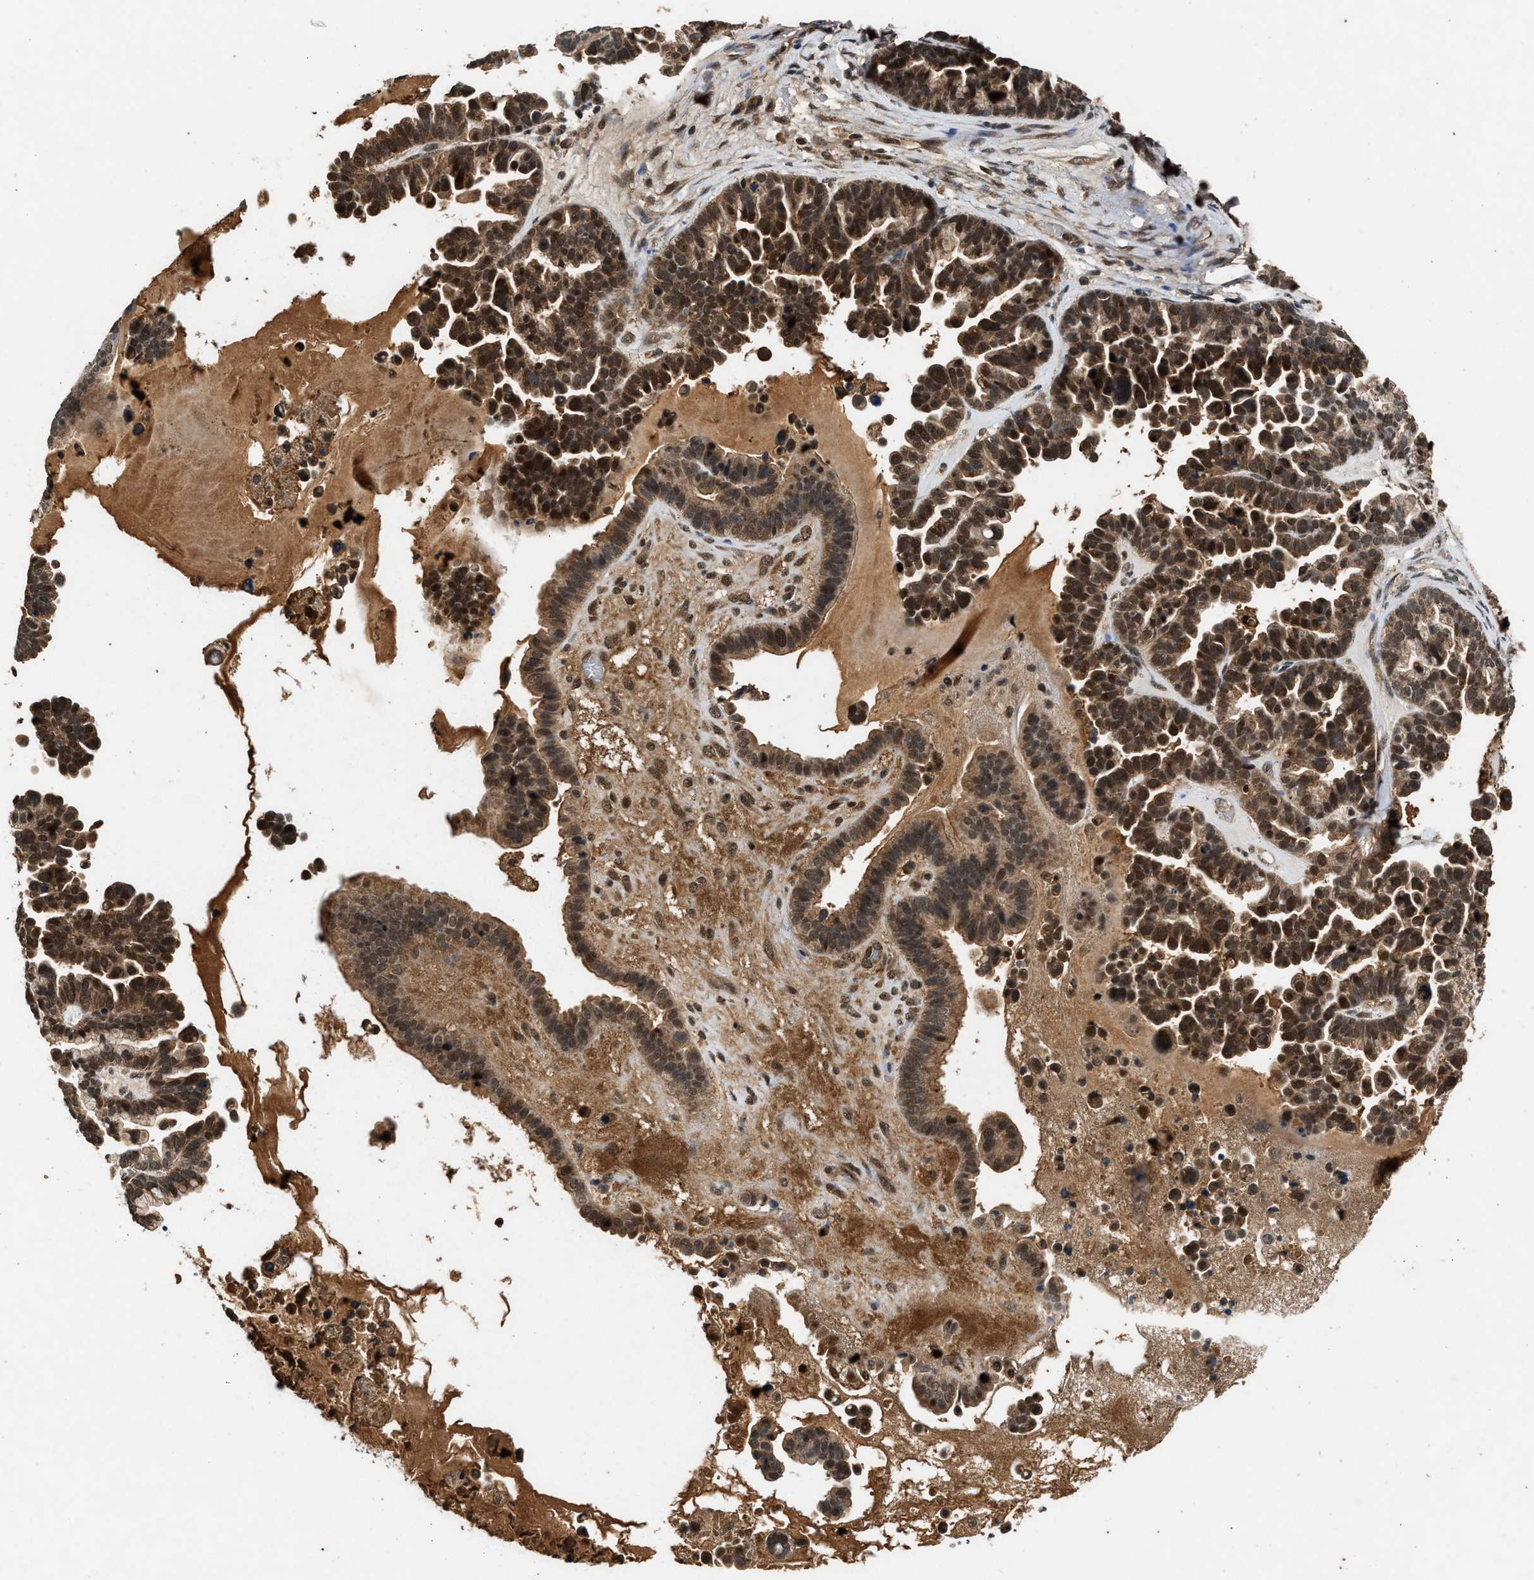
{"staining": {"intensity": "moderate", "quantity": ">75%", "location": "cytoplasmic/membranous,nuclear"}, "tissue": "ovarian cancer", "cell_type": "Tumor cells", "image_type": "cancer", "snomed": [{"axis": "morphology", "description": "Cystadenocarcinoma, serous, NOS"}, {"axis": "topography", "description": "Ovary"}], "caption": "Protein expression by IHC displays moderate cytoplasmic/membranous and nuclear positivity in approximately >75% of tumor cells in ovarian cancer (serous cystadenocarcinoma). (DAB = brown stain, brightfield microscopy at high magnification).", "gene": "RUSC2", "patient": {"sex": "female", "age": 56}}